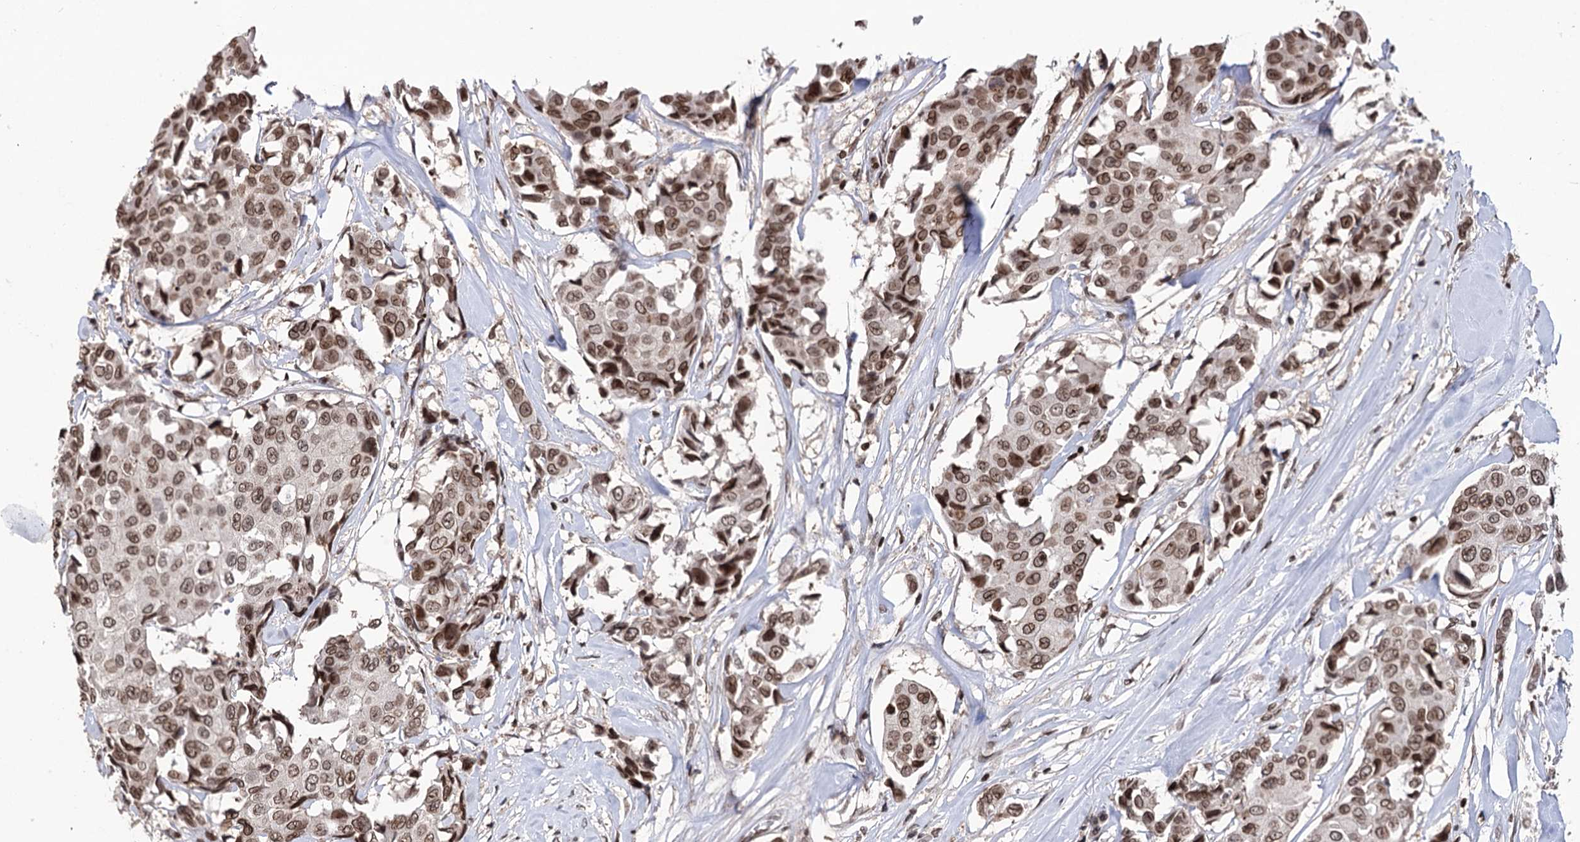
{"staining": {"intensity": "moderate", "quantity": ">75%", "location": "nuclear"}, "tissue": "breast cancer", "cell_type": "Tumor cells", "image_type": "cancer", "snomed": [{"axis": "morphology", "description": "Duct carcinoma"}, {"axis": "topography", "description": "Breast"}], "caption": "Tumor cells display medium levels of moderate nuclear expression in about >75% of cells in breast cancer. The protein is shown in brown color, while the nuclei are stained blue.", "gene": "CCDC77", "patient": {"sex": "female", "age": 80}}